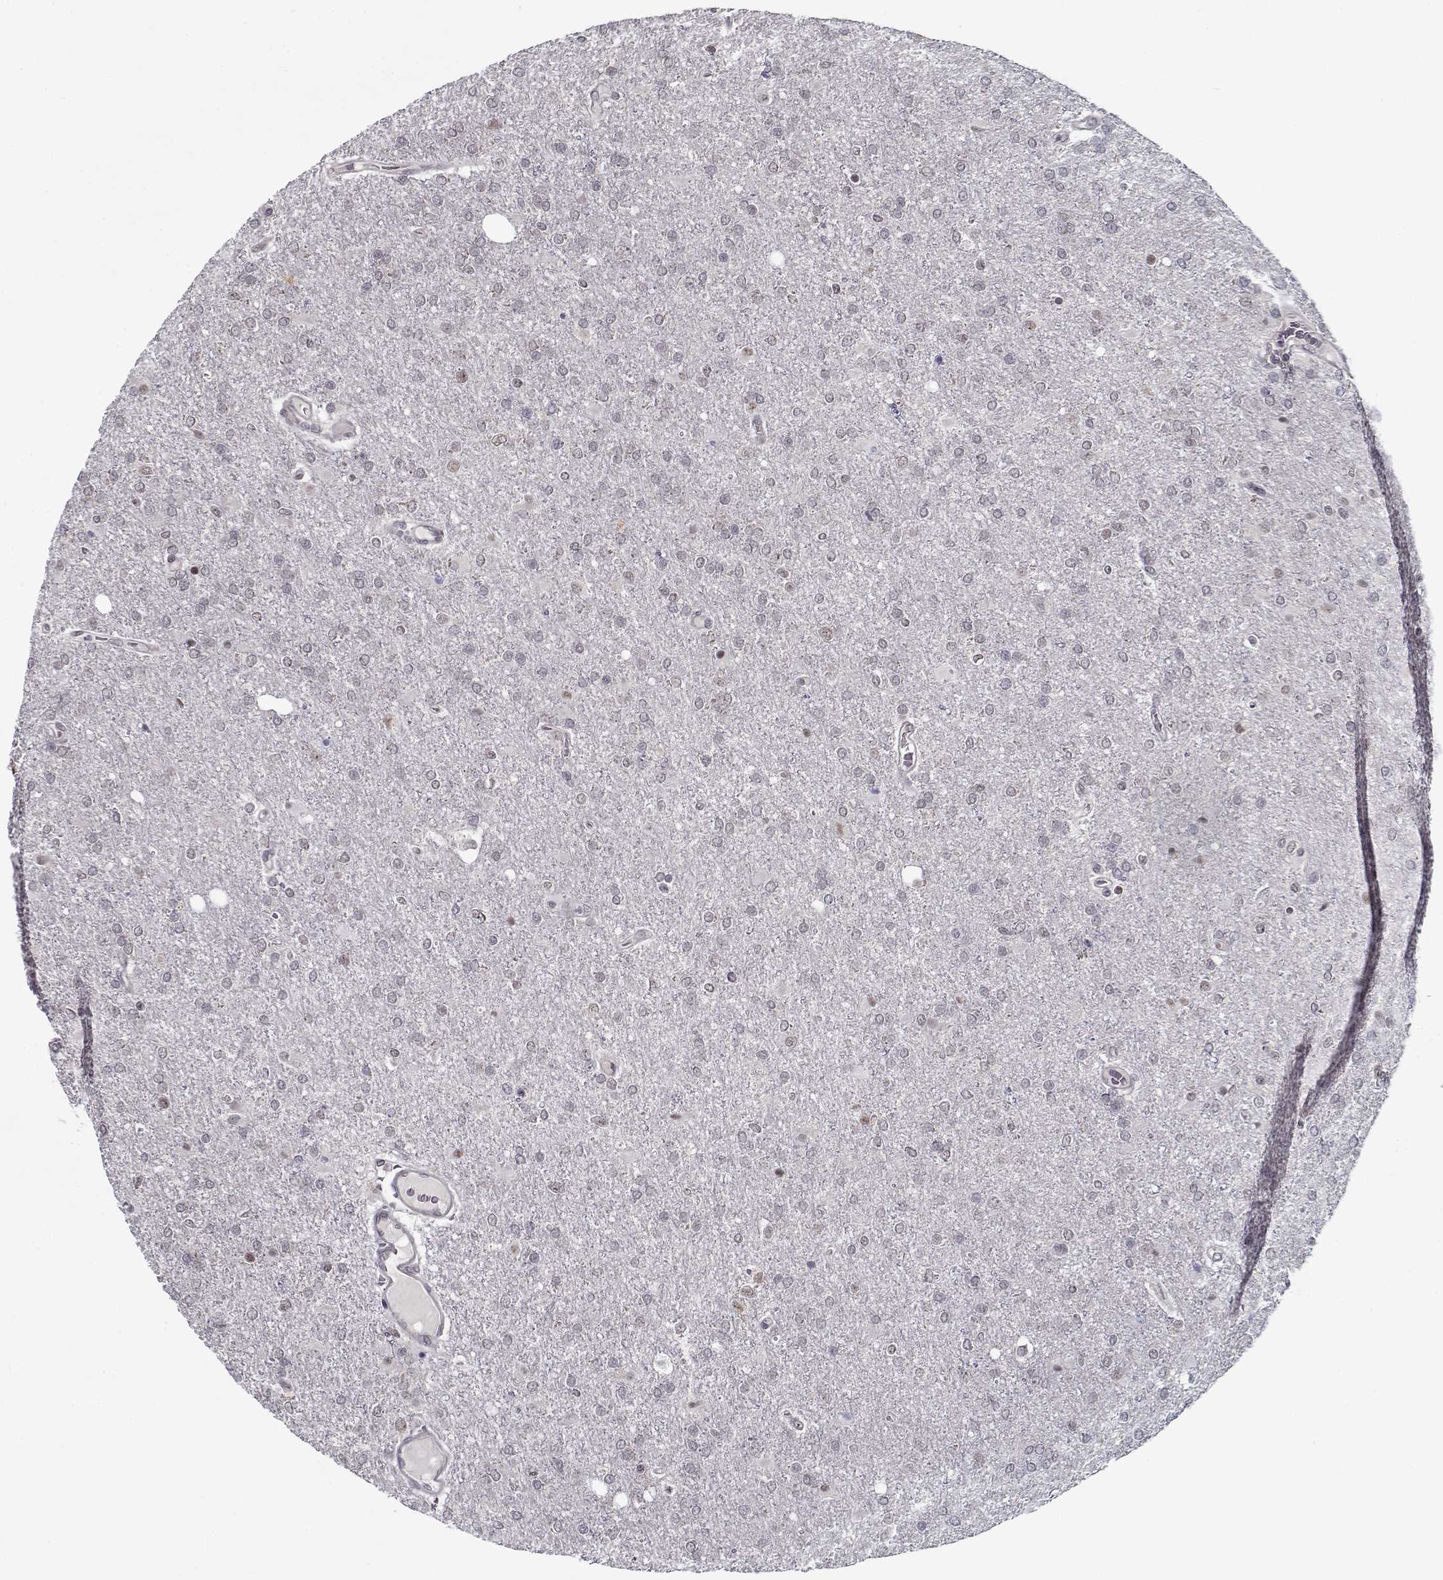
{"staining": {"intensity": "negative", "quantity": "none", "location": "none"}, "tissue": "glioma", "cell_type": "Tumor cells", "image_type": "cancer", "snomed": [{"axis": "morphology", "description": "Glioma, malignant, High grade"}, {"axis": "topography", "description": "Cerebral cortex"}], "caption": "Tumor cells are negative for protein expression in human glioma.", "gene": "TESPA1", "patient": {"sex": "male", "age": 70}}